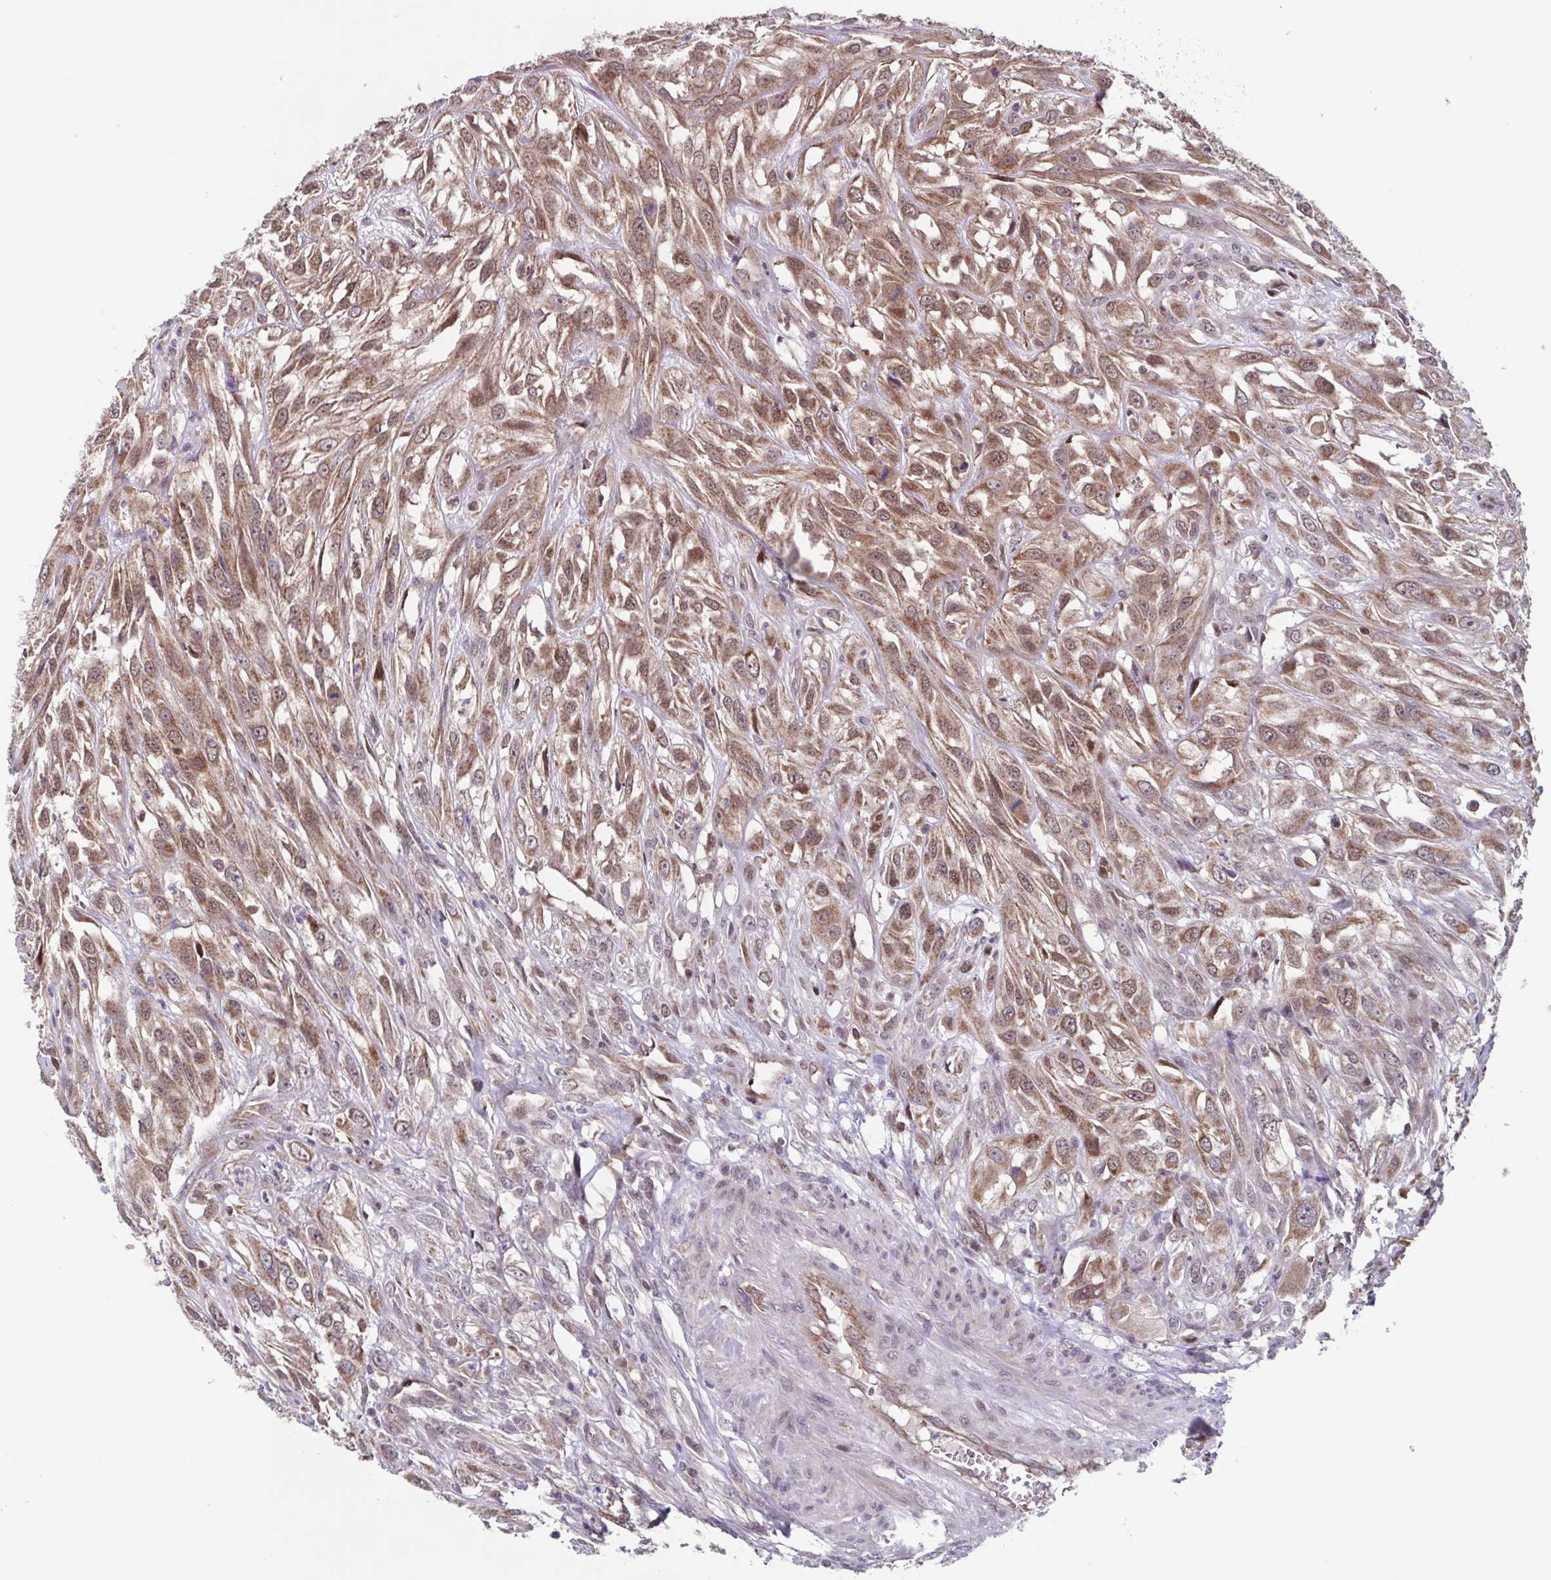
{"staining": {"intensity": "moderate", "quantity": ">75%", "location": "cytoplasmic/membranous,nuclear"}, "tissue": "urothelial cancer", "cell_type": "Tumor cells", "image_type": "cancer", "snomed": [{"axis": "morphology", "description": "Urothelial carcinoma, High grade"}, {"axis": "topography", "description": "Urinary bladder"}], "caption": "Human high-grade urothelial carcinoma stained for a protein (brown) displays moderate cytoplasmic/membranous and nuclear positive positivity in approximately >75% of tumor cells.", "gene": "TTC19", "patient": {"sex": "male", "age": 67}}